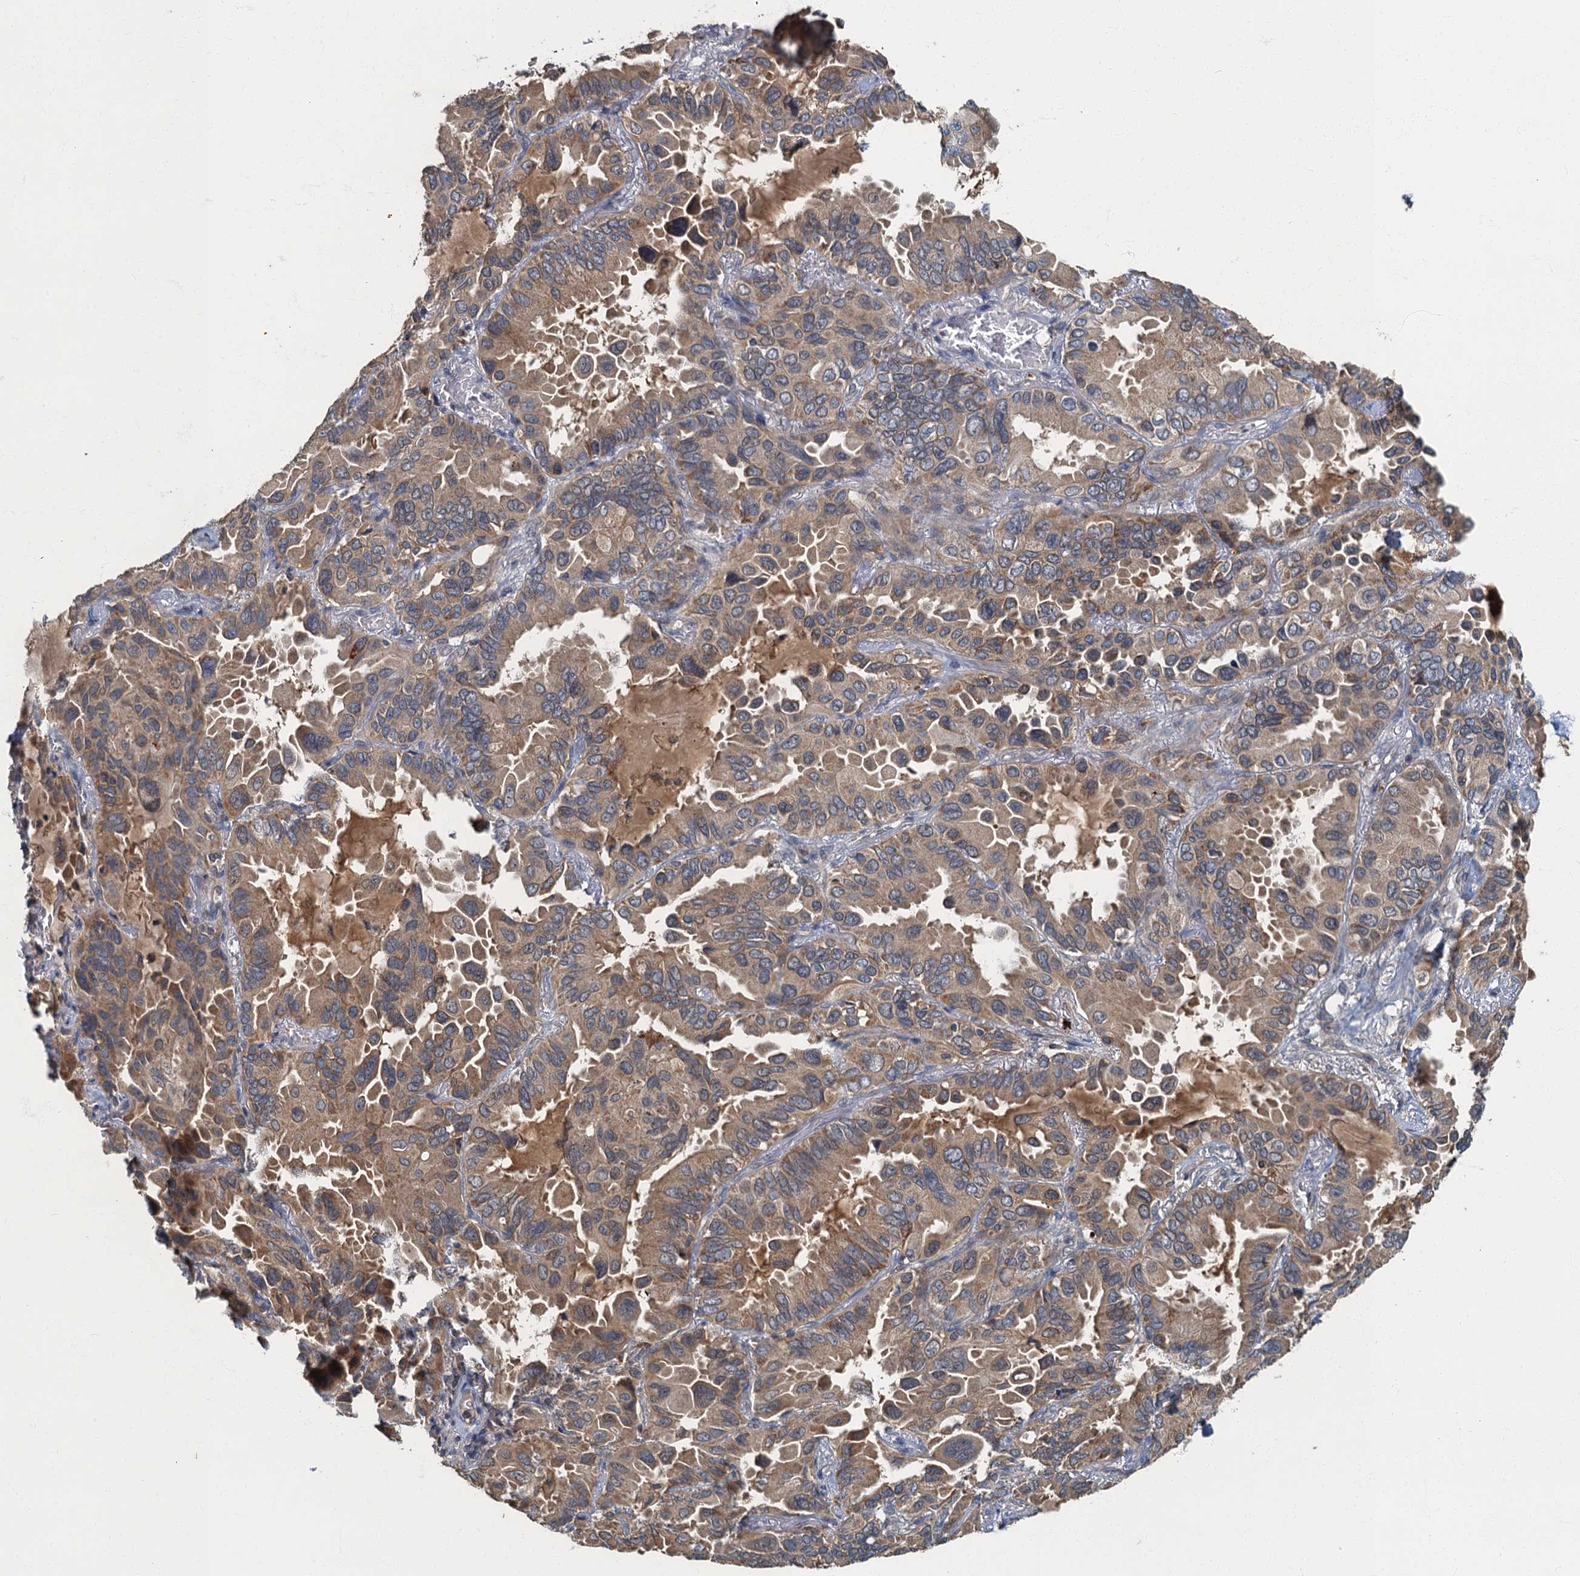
{"staining": {"intensity": "weak", "quantity": ">75%", "location": "cytoplasmic/membranous"}, "tissue": "lung cancer", "cell_type": "Tumor cells", "image_type": "cancer", "snomed": [{"axis": "morphology", "description": "Adenocarcinoma, NOS"}, {"axis": "topography", "description": "Lung"}], "caption": "Immunohistochemical staining of human lung cancer exhibits low levels of weak cytoplasmic/membranous protein positivity in approximately >75% of tumor cells. (Stains: DAB (3,3'-diaminobenzidine) in brown, nuclei in blue, Microscopy: brightfield microscopy at high magnification).", "gene": "WDCP", "patient": {"sex": "male", "age": 64}}